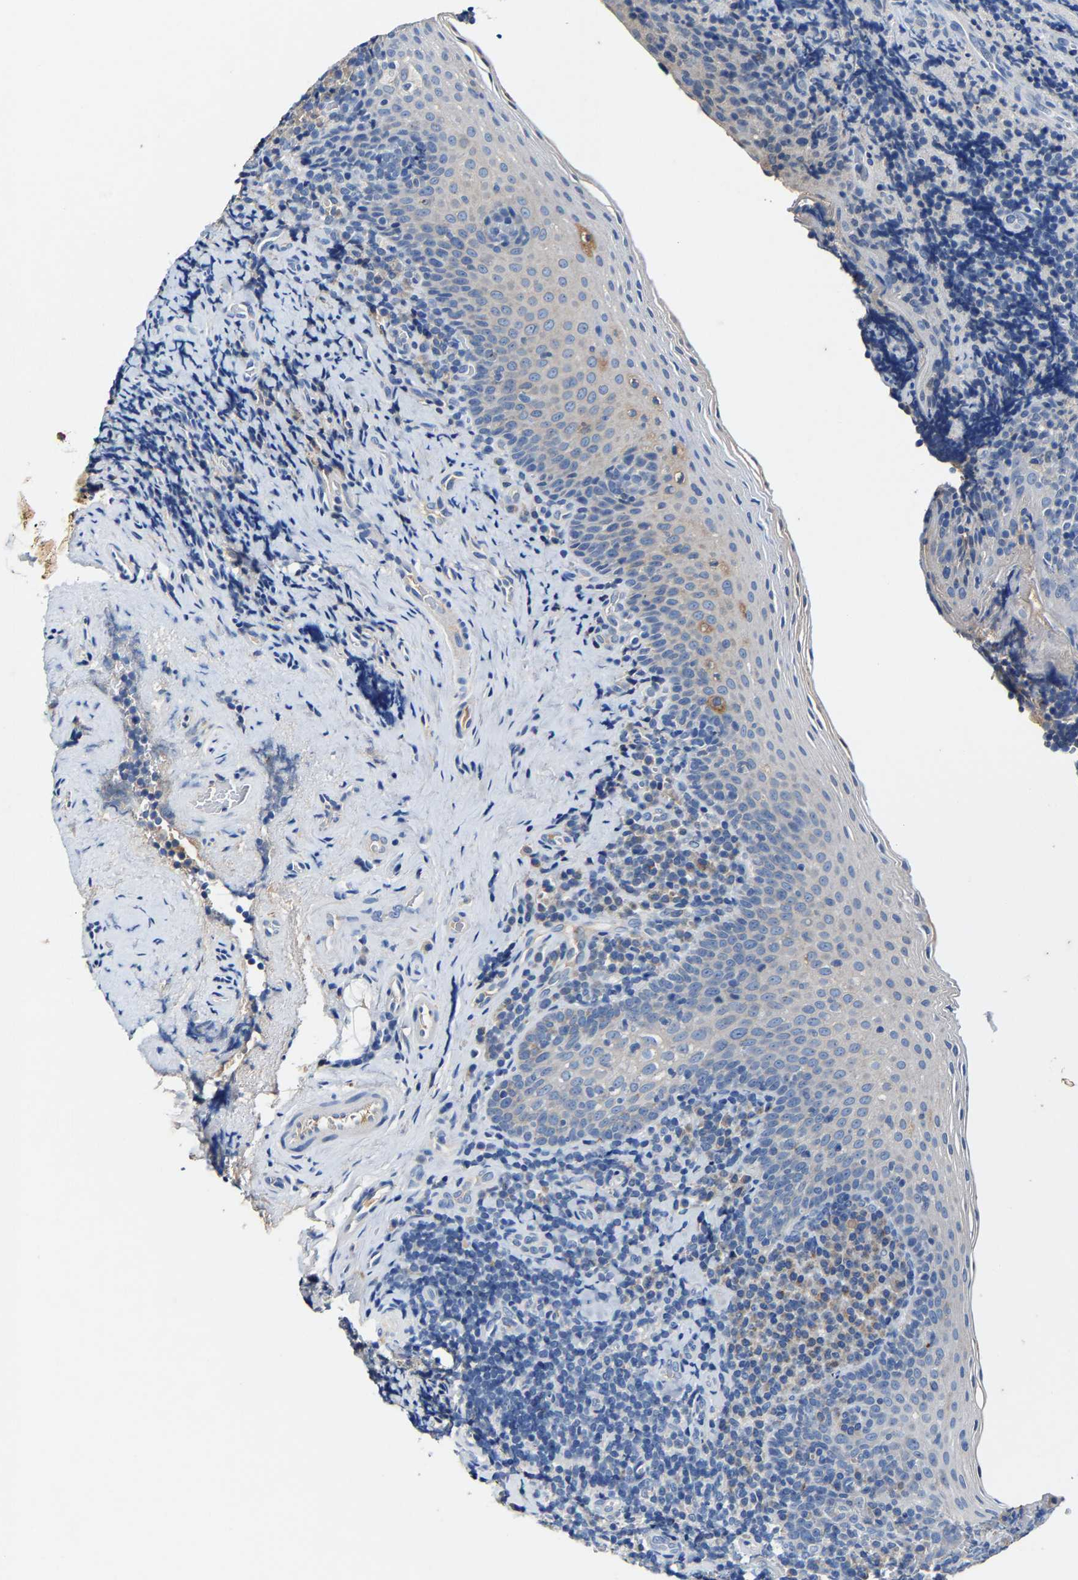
{"staining": {"intensity": "negative", "quantity": "none", "location": "none"}, "tissue": "tonsil", "cell_type": "Germinal center cells", "image_type": "normal", "snomed": [{"axis": "morphology", "description": "Normal tissue, NOS"}, {"axis": "morphology", "description": "Inflammation, NOS"}, {"axis": "topography", "description": "Tonsil"}], "caption": "Immunohistochemistry of benign human tonsil demonstrates no expression in germinal center cells.", "gene": "SLC25A25", "patient": {"sex": "female", "age": 31}}